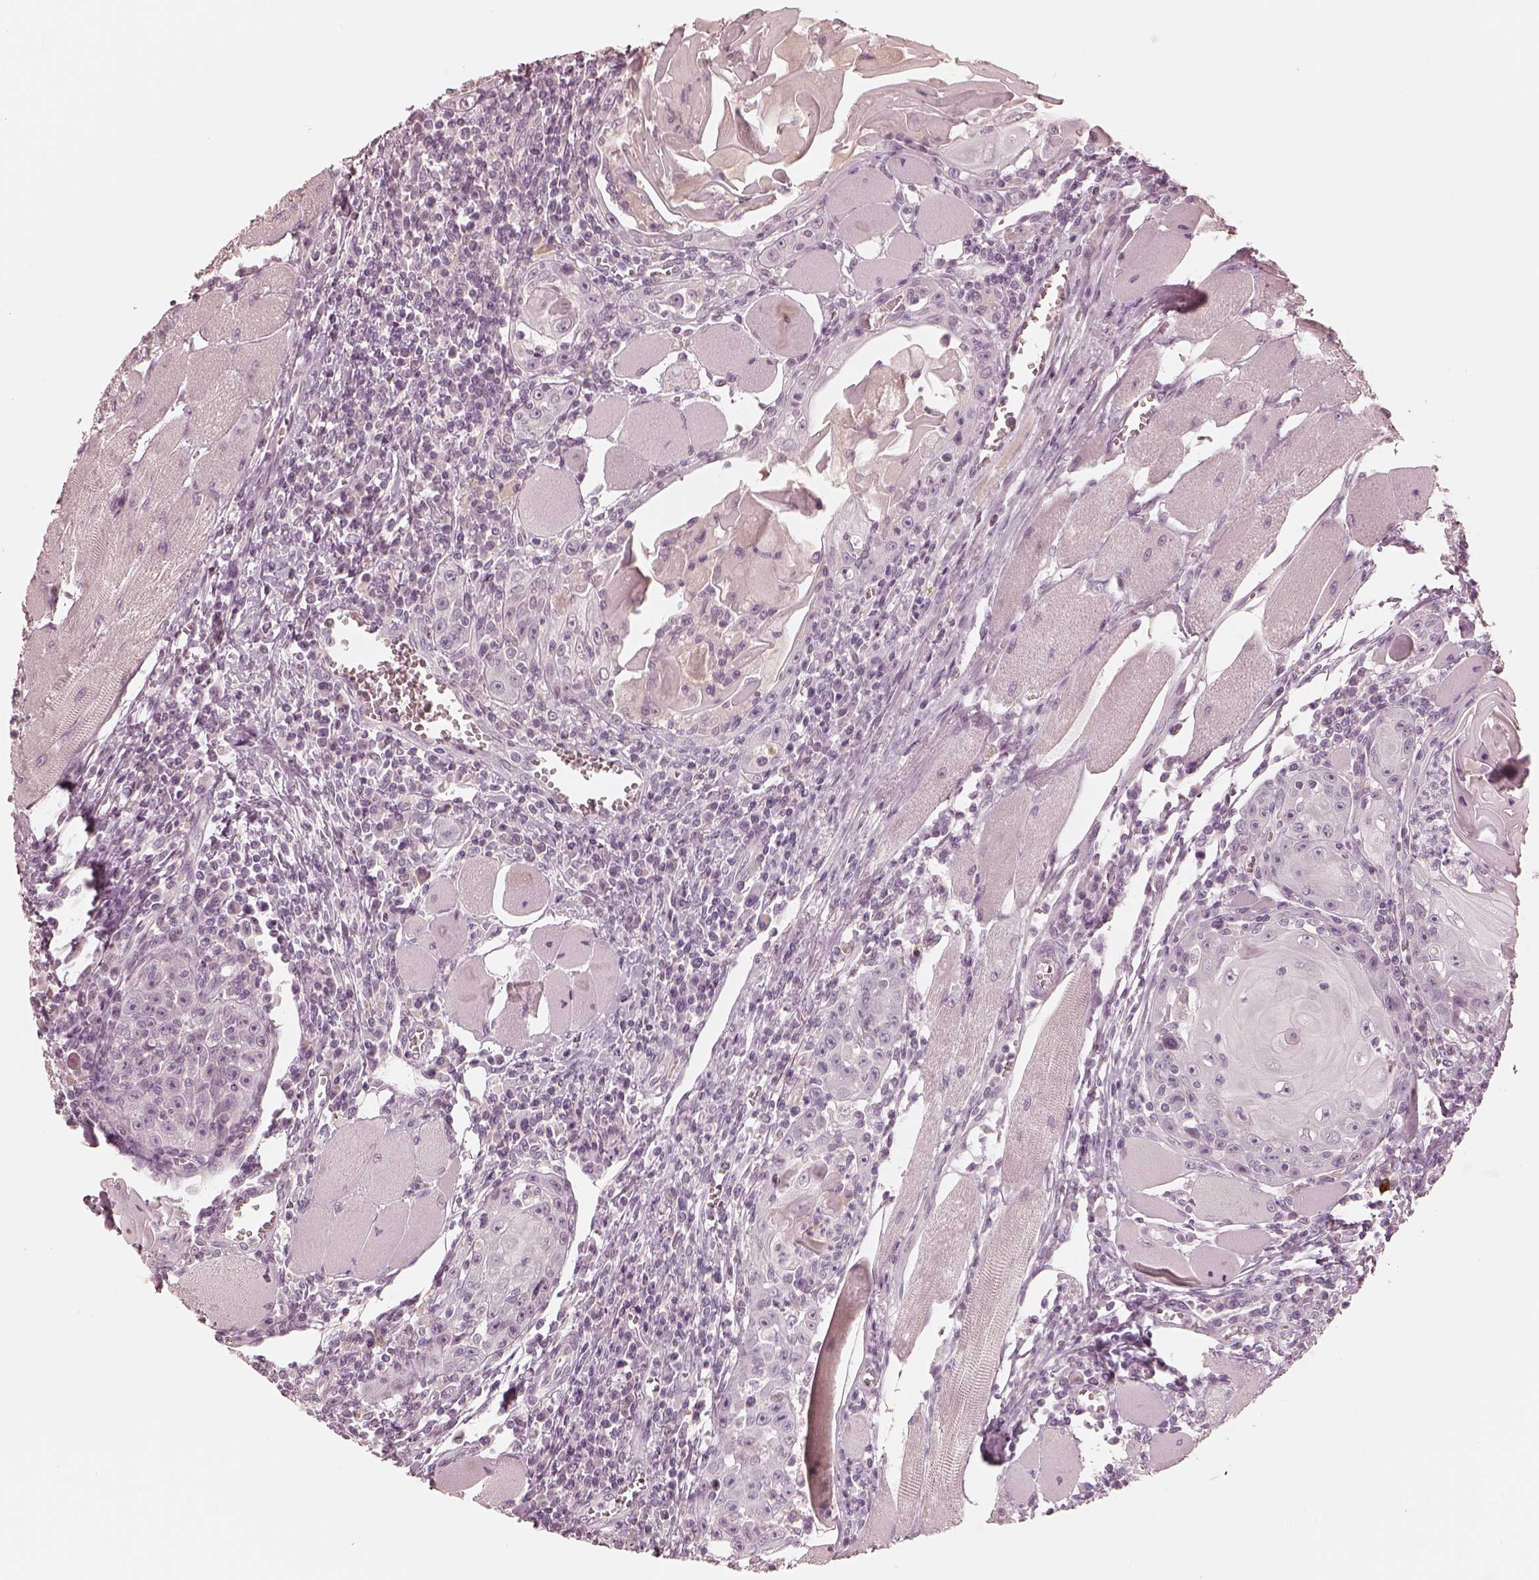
{"staining": {"intensity": "negative", "quantity": "none", "location": "none"}, "tissue": "head and neck cancer", "cell_type": "Tumor cells", "image_type": "cancer", "snomed": [{"axis": "morphology", "description": "Normal tissue, NOS"}, {"axis": "morphology", "description": "Squamous cell carcinoma, NOS"}, {"axis": "topography", "description": "Oral tissue"}, {"axis": "topography", "description": "Head-Neck"}], "caption": "The immunohistochemistry micrograph has no significant staining in tumor cells of squamous cell carcinoma (head and neck) tissue. Brightfield microscopy of IHC stained with DAB (brown) and hematoxylin (blue), captured at high magnification.", "gene": "CALR3", "patient": {"sex": "male", "age": 52}}